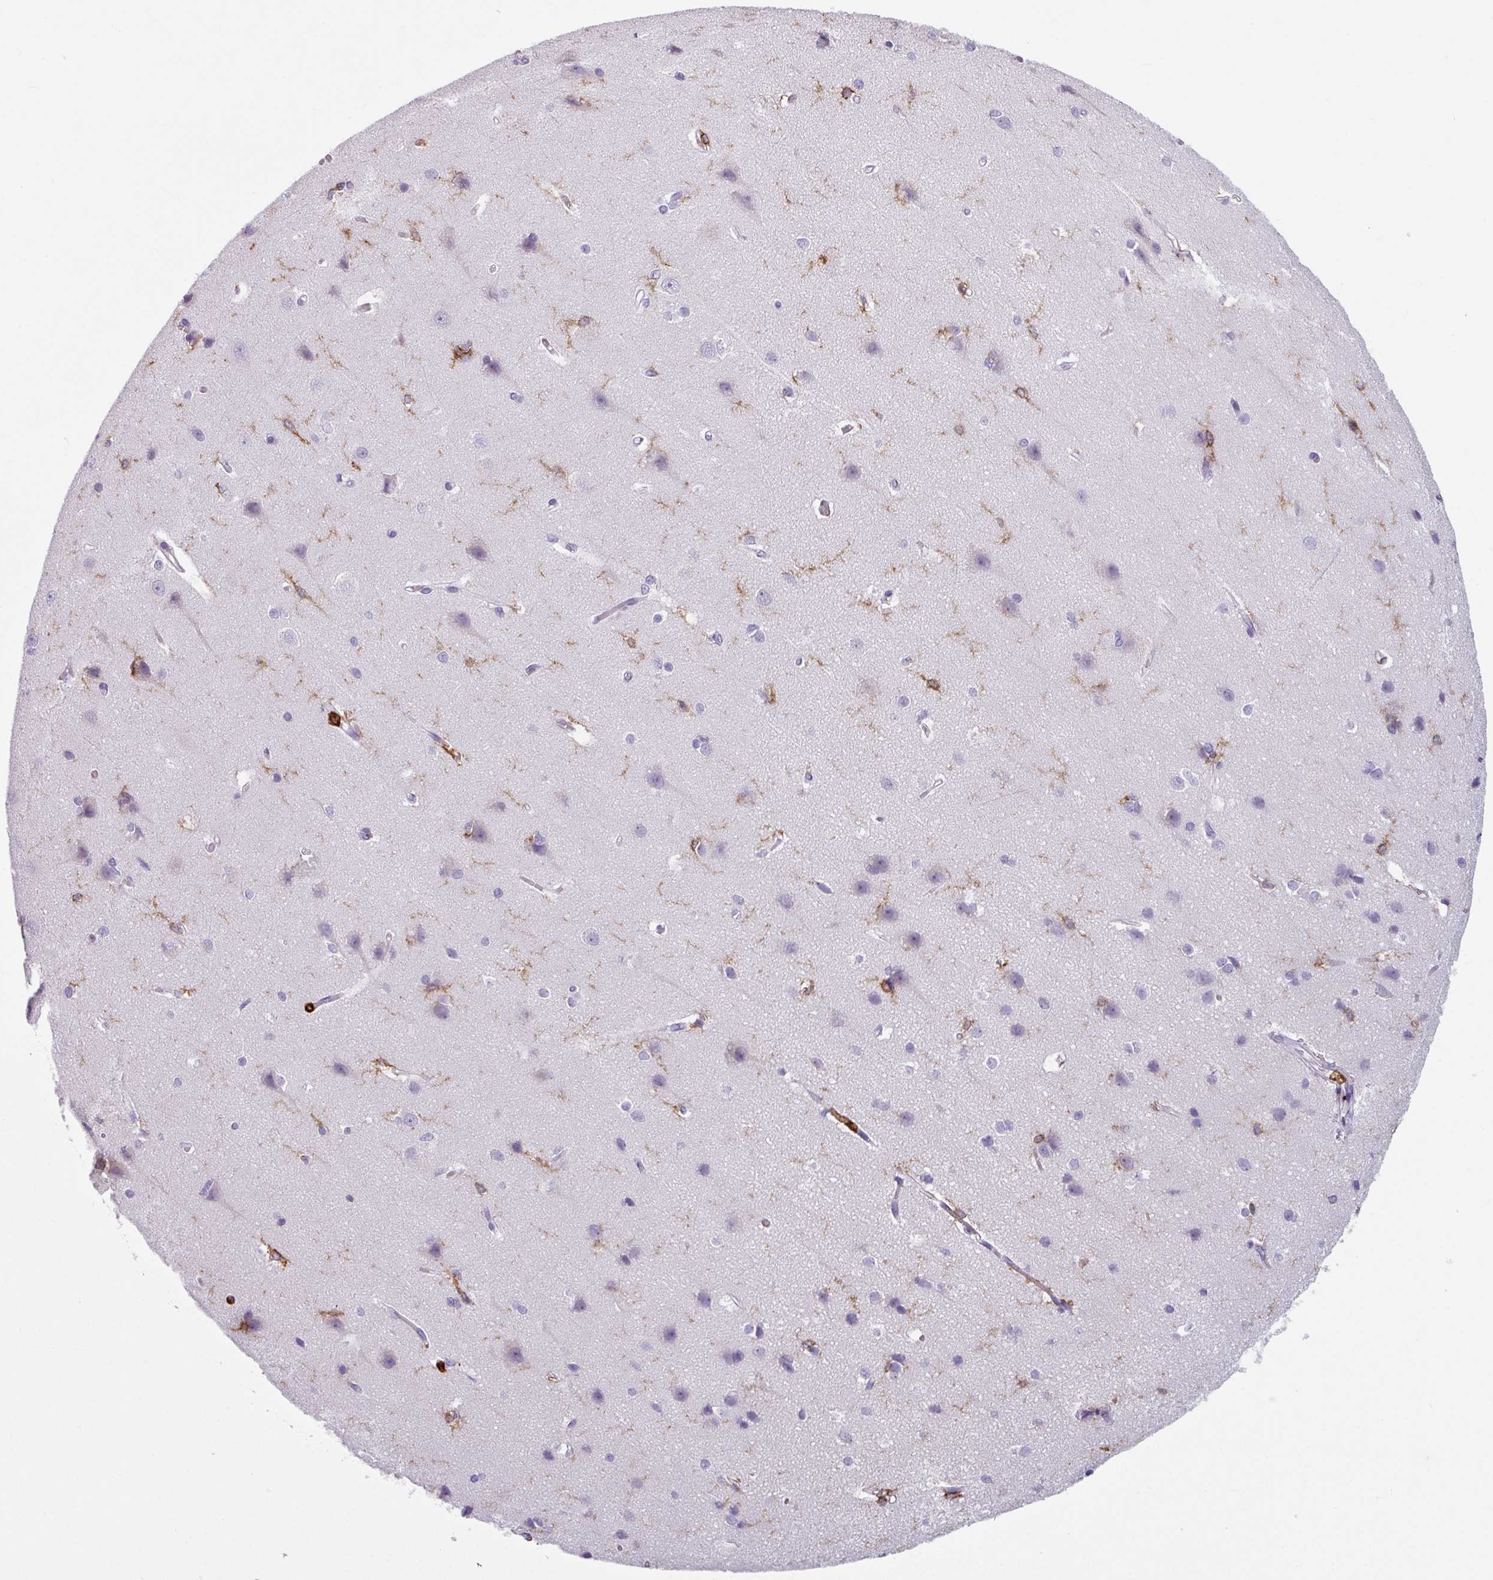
{"staining": {"intensity": "negative", "quantity": "none", "location": "none"}, "tissue": "cerebral cortex", "cell_type": "Endothelial cells", "image_type": "normal", "snomed": [{"axis": "morphology", "description": "Normal tissue, NOS"}, {"axis": "topography", "description": "Cerebral cortex"}], "caption": "Image shows no protein expression in endothelial cells of unremarkable cerebral cortex. The staining was performed using DAB to visualize the protein expression in brown, while the nuclei were stained in blue with hematoxylin (Magnification: 20x).", "gene": "EXOSC5", "patient": {"sex": "male", "age": 37}}